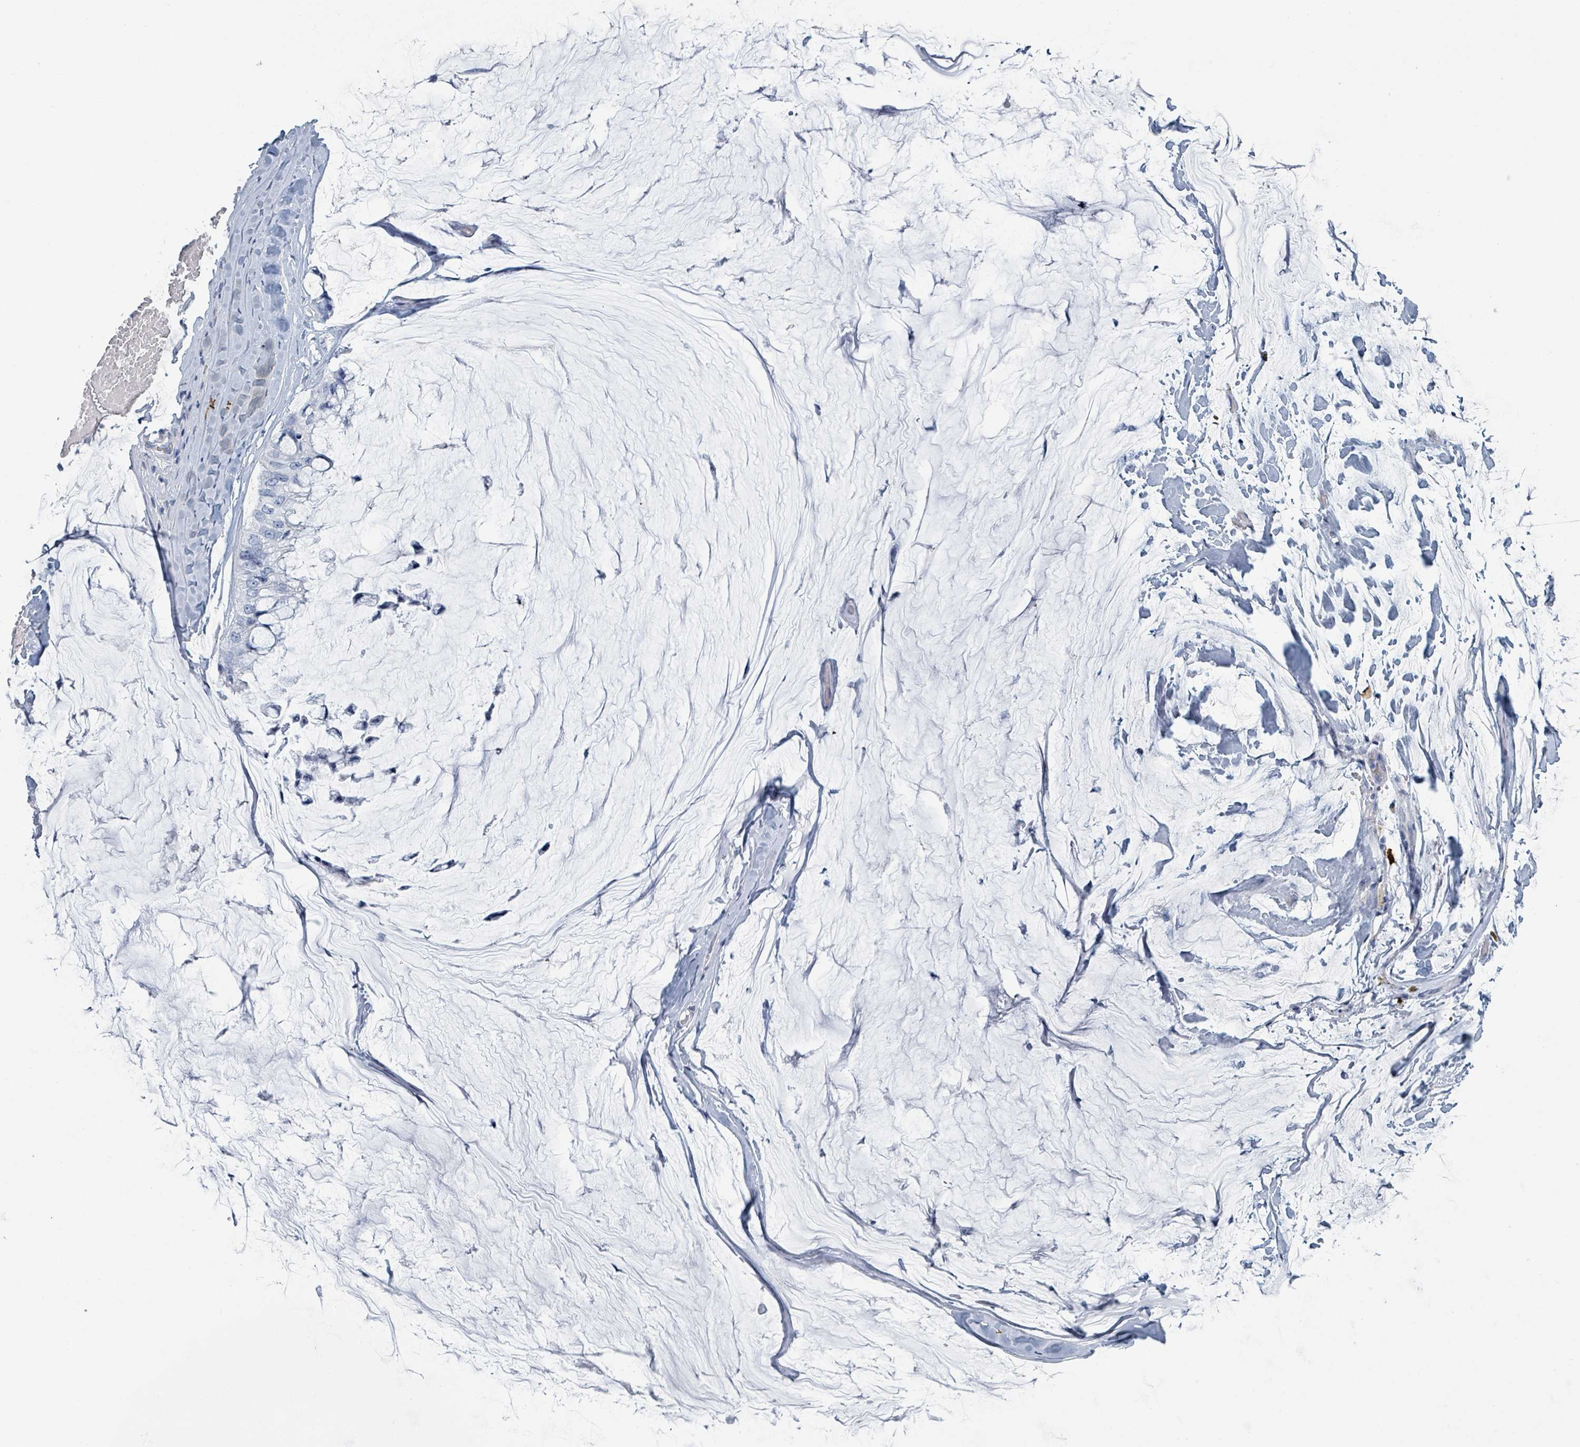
{"staining": {"intensity": "negative", "quantity": "none", "location": "none"}, "tissue": "ovarian cancer", "cell_type": "Tumor cells", "image_type": "cancer", "snomed": [{"axis": "morphology", "description": "Cystadenocarcinoma, mucinous, NOS"}, {"axis": "topography", "description": "Ovary"}], "caption": "High magnification brightfield microscopy of ovarian cancer stained with DAB (3,3'-diaminobenzidine) (brown) and counterstained with hematoxylin (blue): tumor cells show no significant expression. The staining was performed using DAB to visualize the protein expression in brown, while the nuclei were stained in blue with hematoxylin (Magnification: 20x).", "gene": "VPS13D", "patient": {"sex": "female", "age": 39}}